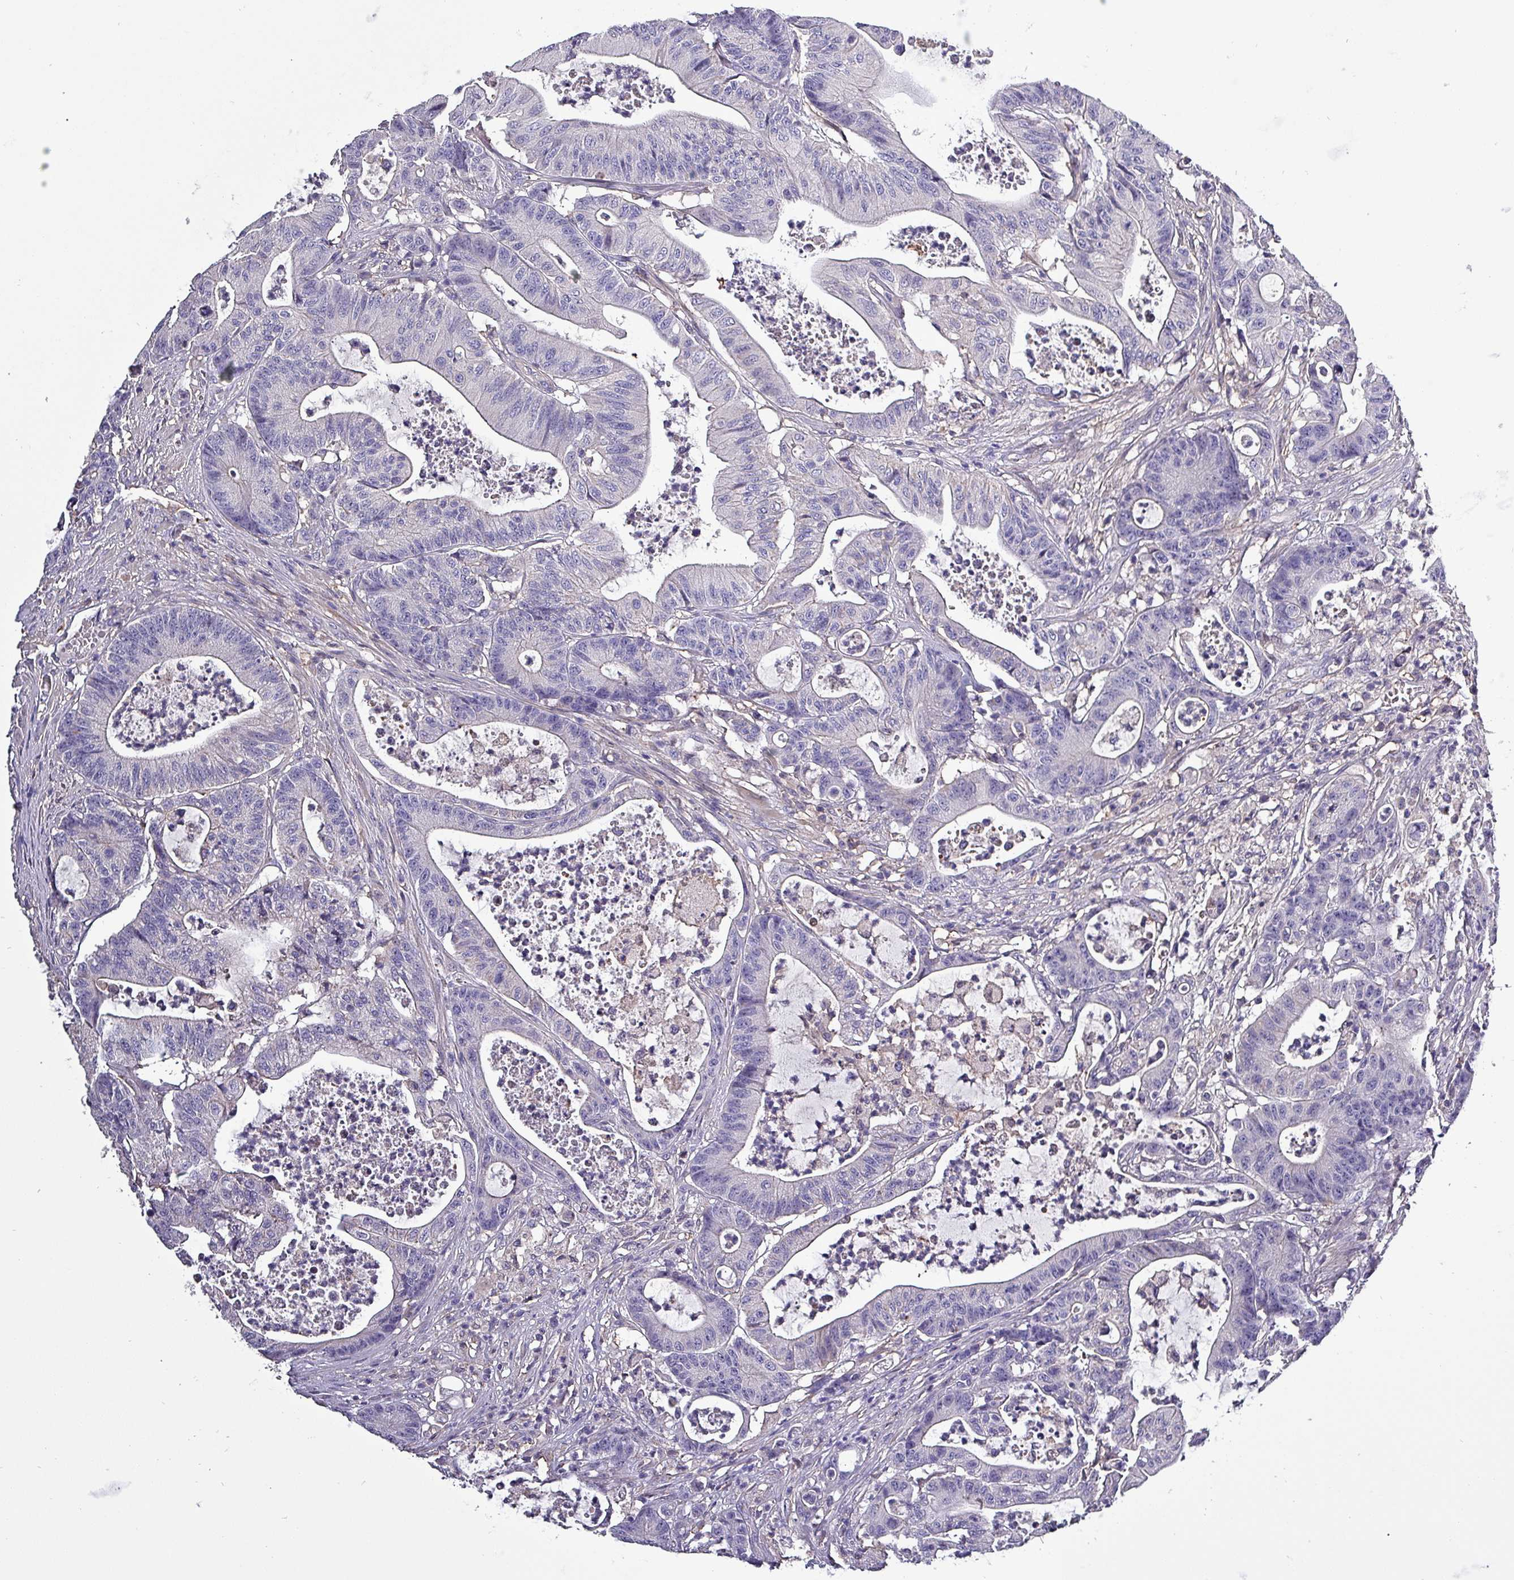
{"staining": {"intensity": "negative", "quantity": "none", "location": "none"}, "tissue": "colorectal cancer", "cell_type": "Tumor cells", "image_type": "cancer", "snomed": [{"axis": "morphology", "description": "Adenocarcinoma, NOS"}, {"axis": "topography", "description": "Colon"}], "caption": "Adenocarcinoma (colorectal) stained for a protein using IHC reveals no staining tumor cells.", "gene": "HTRA4", "patient": {"sex": "female", "age": 84}}